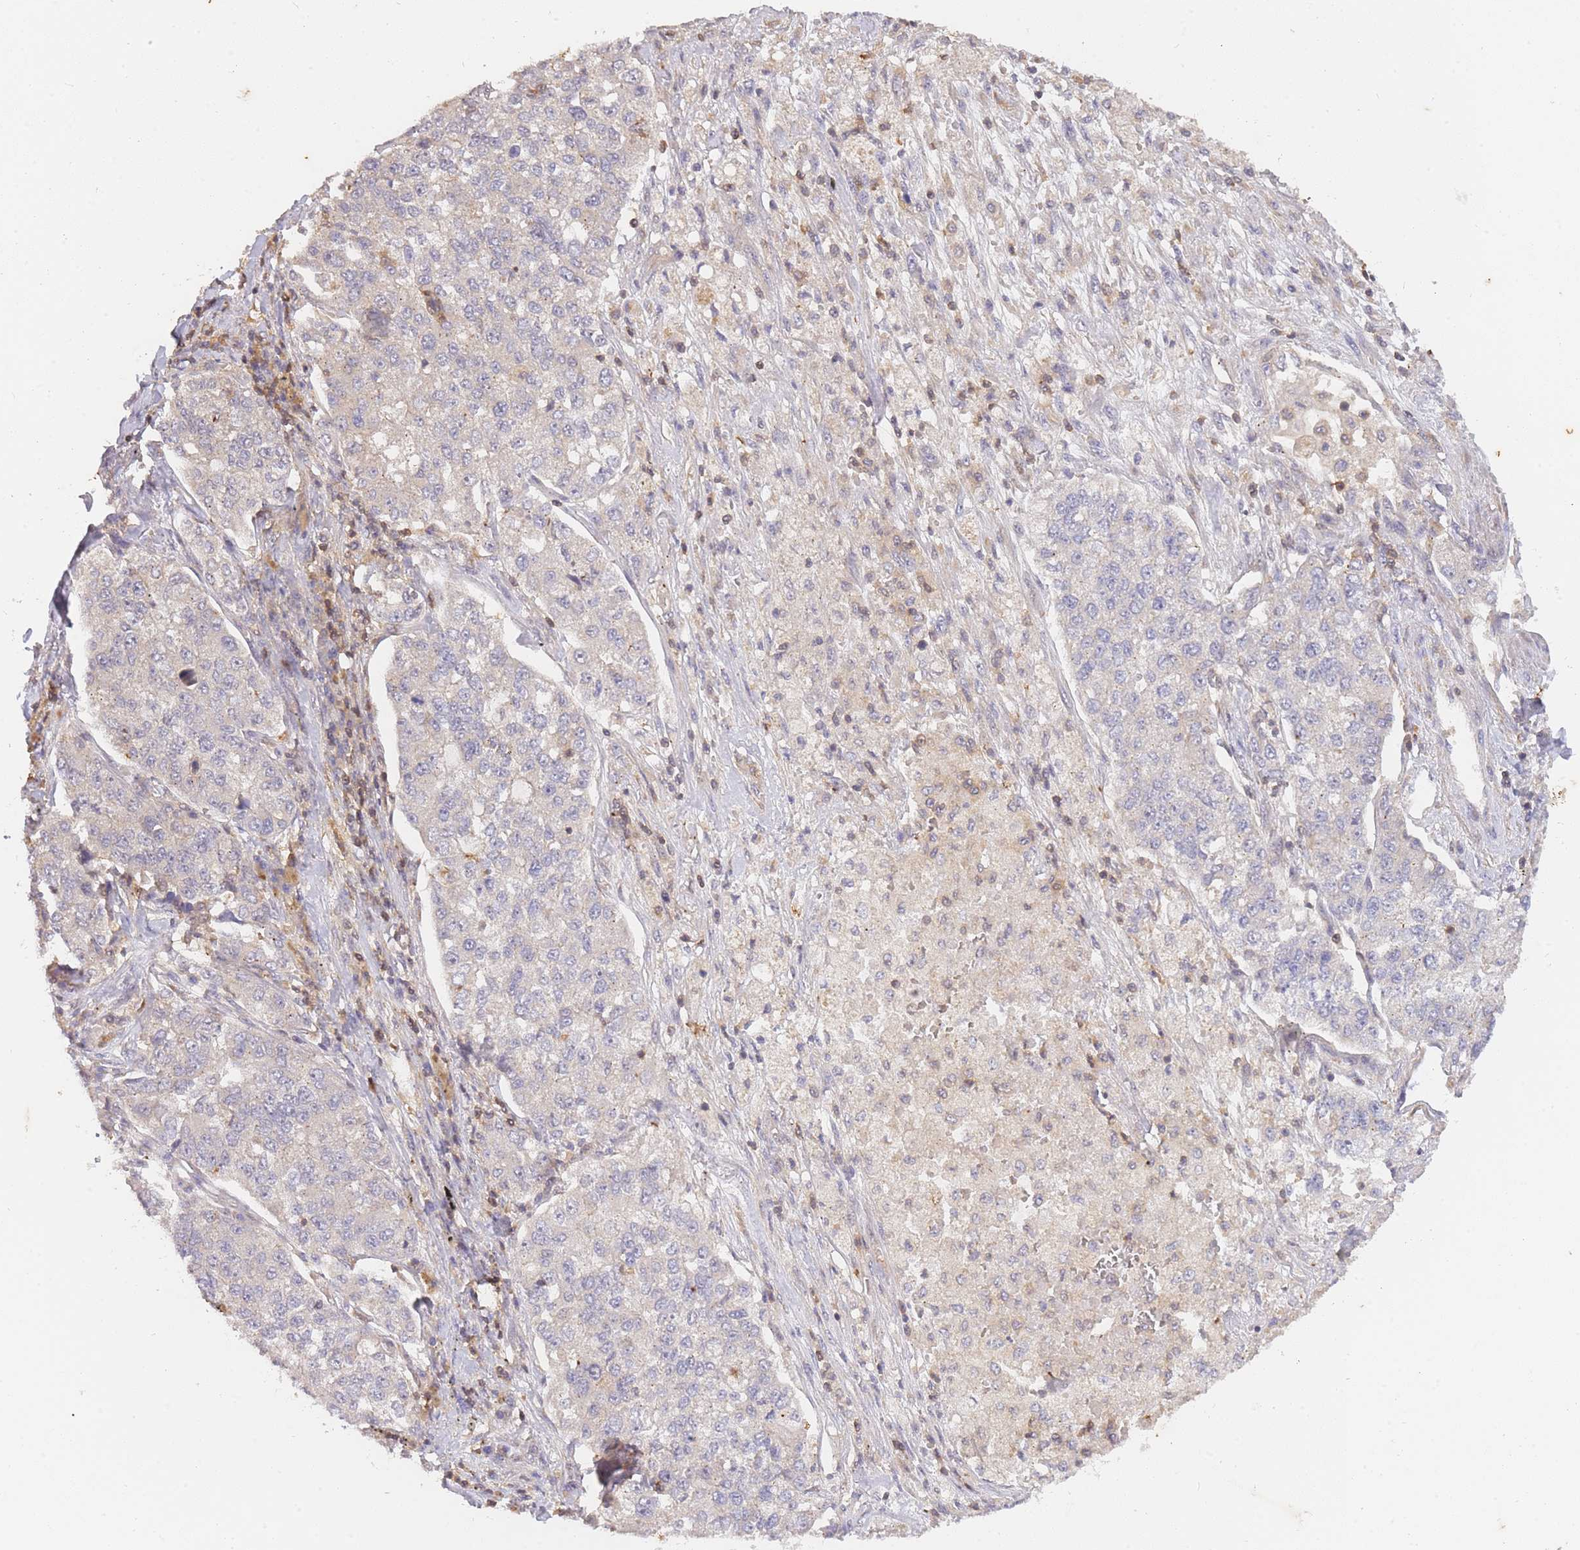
{"staining": {"intensity": "negative", "quantity": "none", "location": "none"}, "tissue": "lung cancer", "cell_type": "Tumor cells", "image_type": "cancer", "snomed": [{"axis": "morphology", "description": "Adenocarcinoma, NOS"}, {"axis": "topography", "description": "Lung"}], "caption": "IHC histopathology image of neoplastic tissue: lung cancer (adenocarcinoma) stained with DAB (3,3'-diaminobenzidine) demonstrates no significant protein expression in tumor cells.", "gene": "ST8SIA4", "patient": {"sex": "male", "age": 49}}